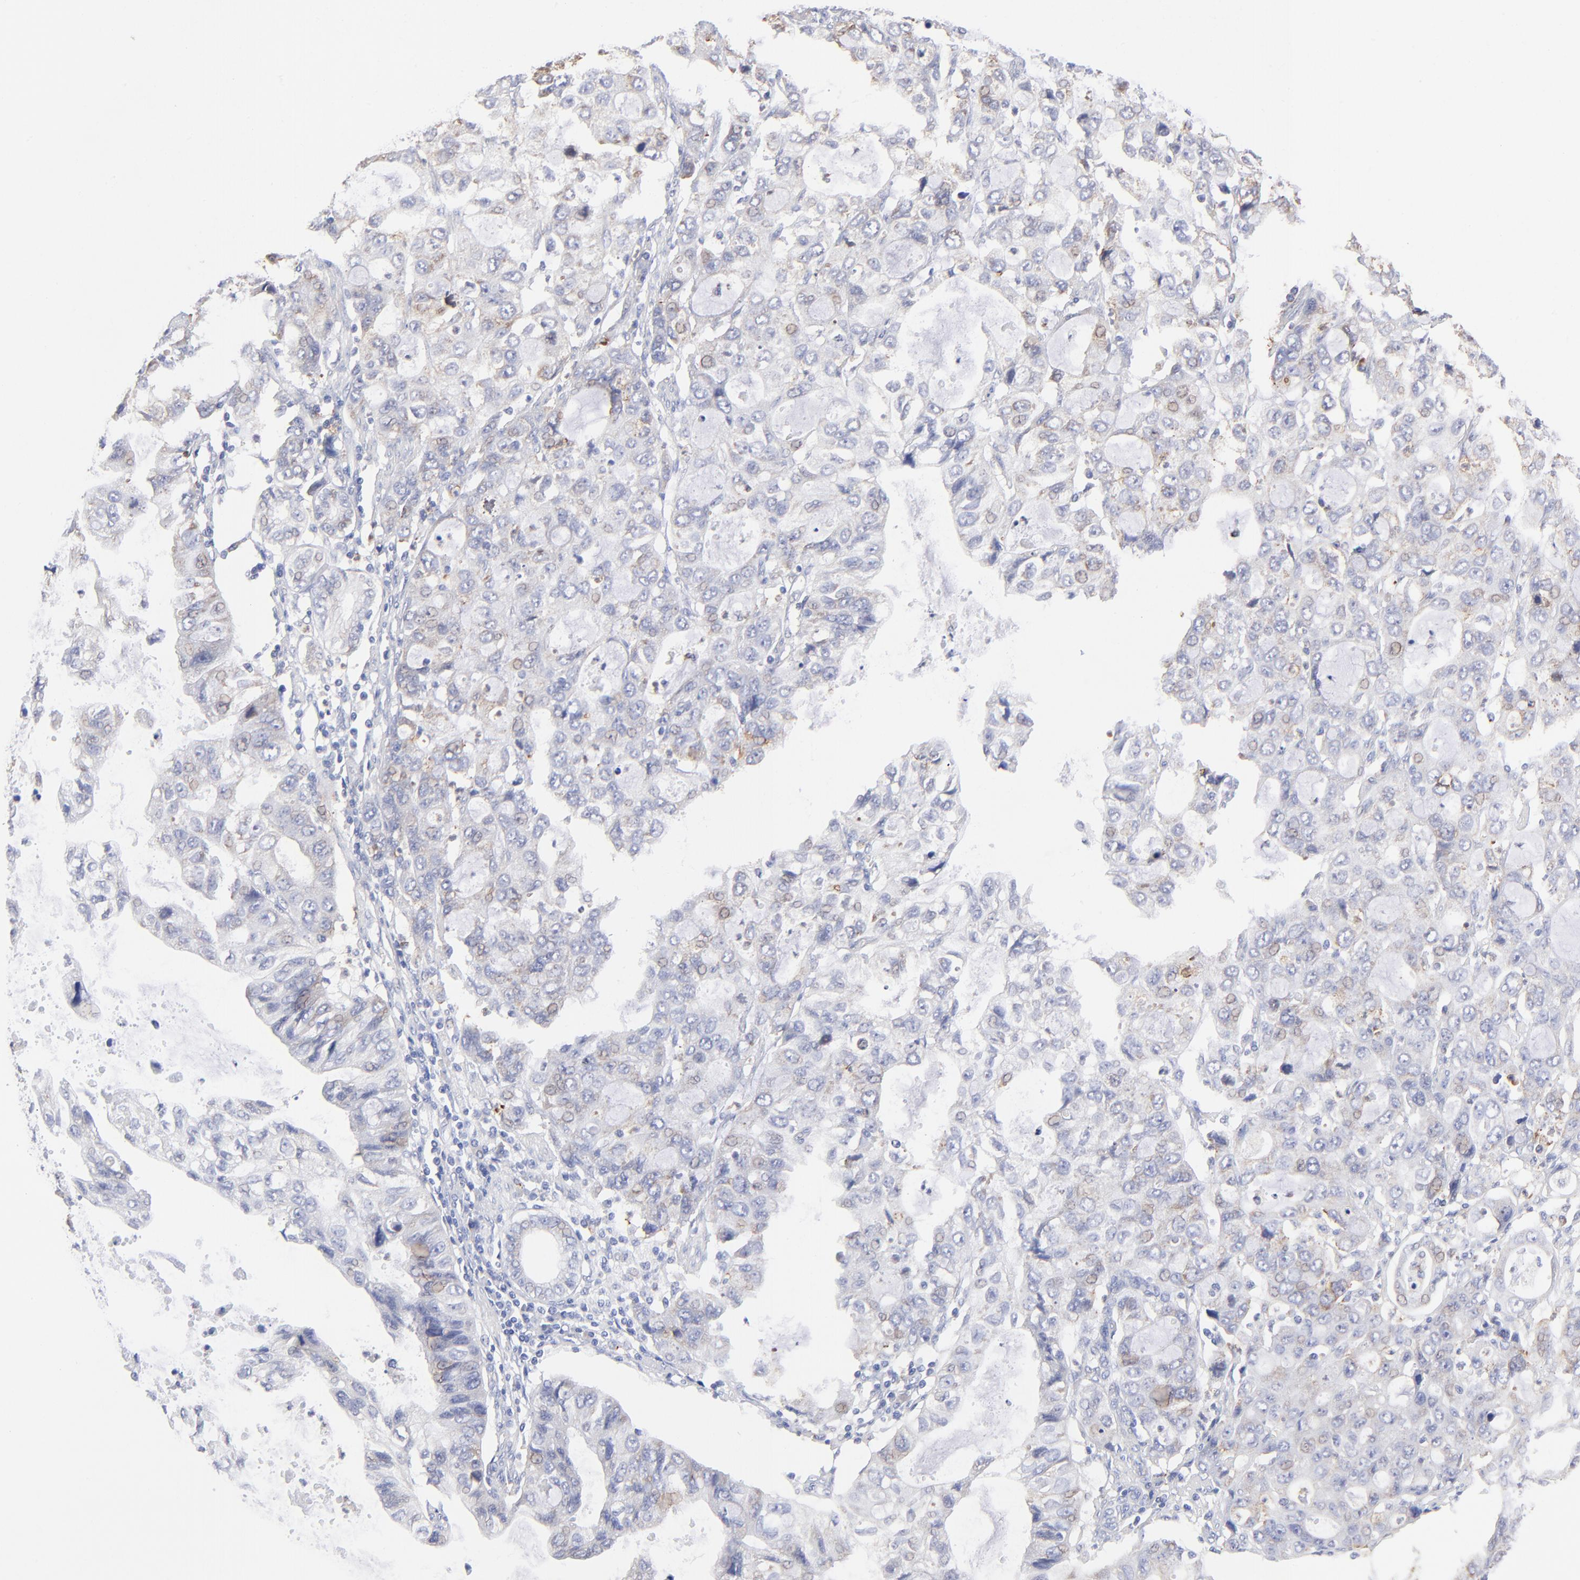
{"staining": {"intensity": "weak", "quantity": "<25%", "location": "cytoplasmic/membranous,nuclear"}, "tissue": "stomach cancer", "cell_type": "Tumor cells", "image_type": "cancer", "snomed": [{"axis": "morphology", "description": "Adenocarcinoma, NOS"}, {"axis": "topography", "description": "Stomach, upper"}], "caption": "Tumor cells show no significant positivity in stomach cancer (adenocarcinoma).", "gene": "EIF2AK2", "patient": {"sex": "female", "age": 52}}